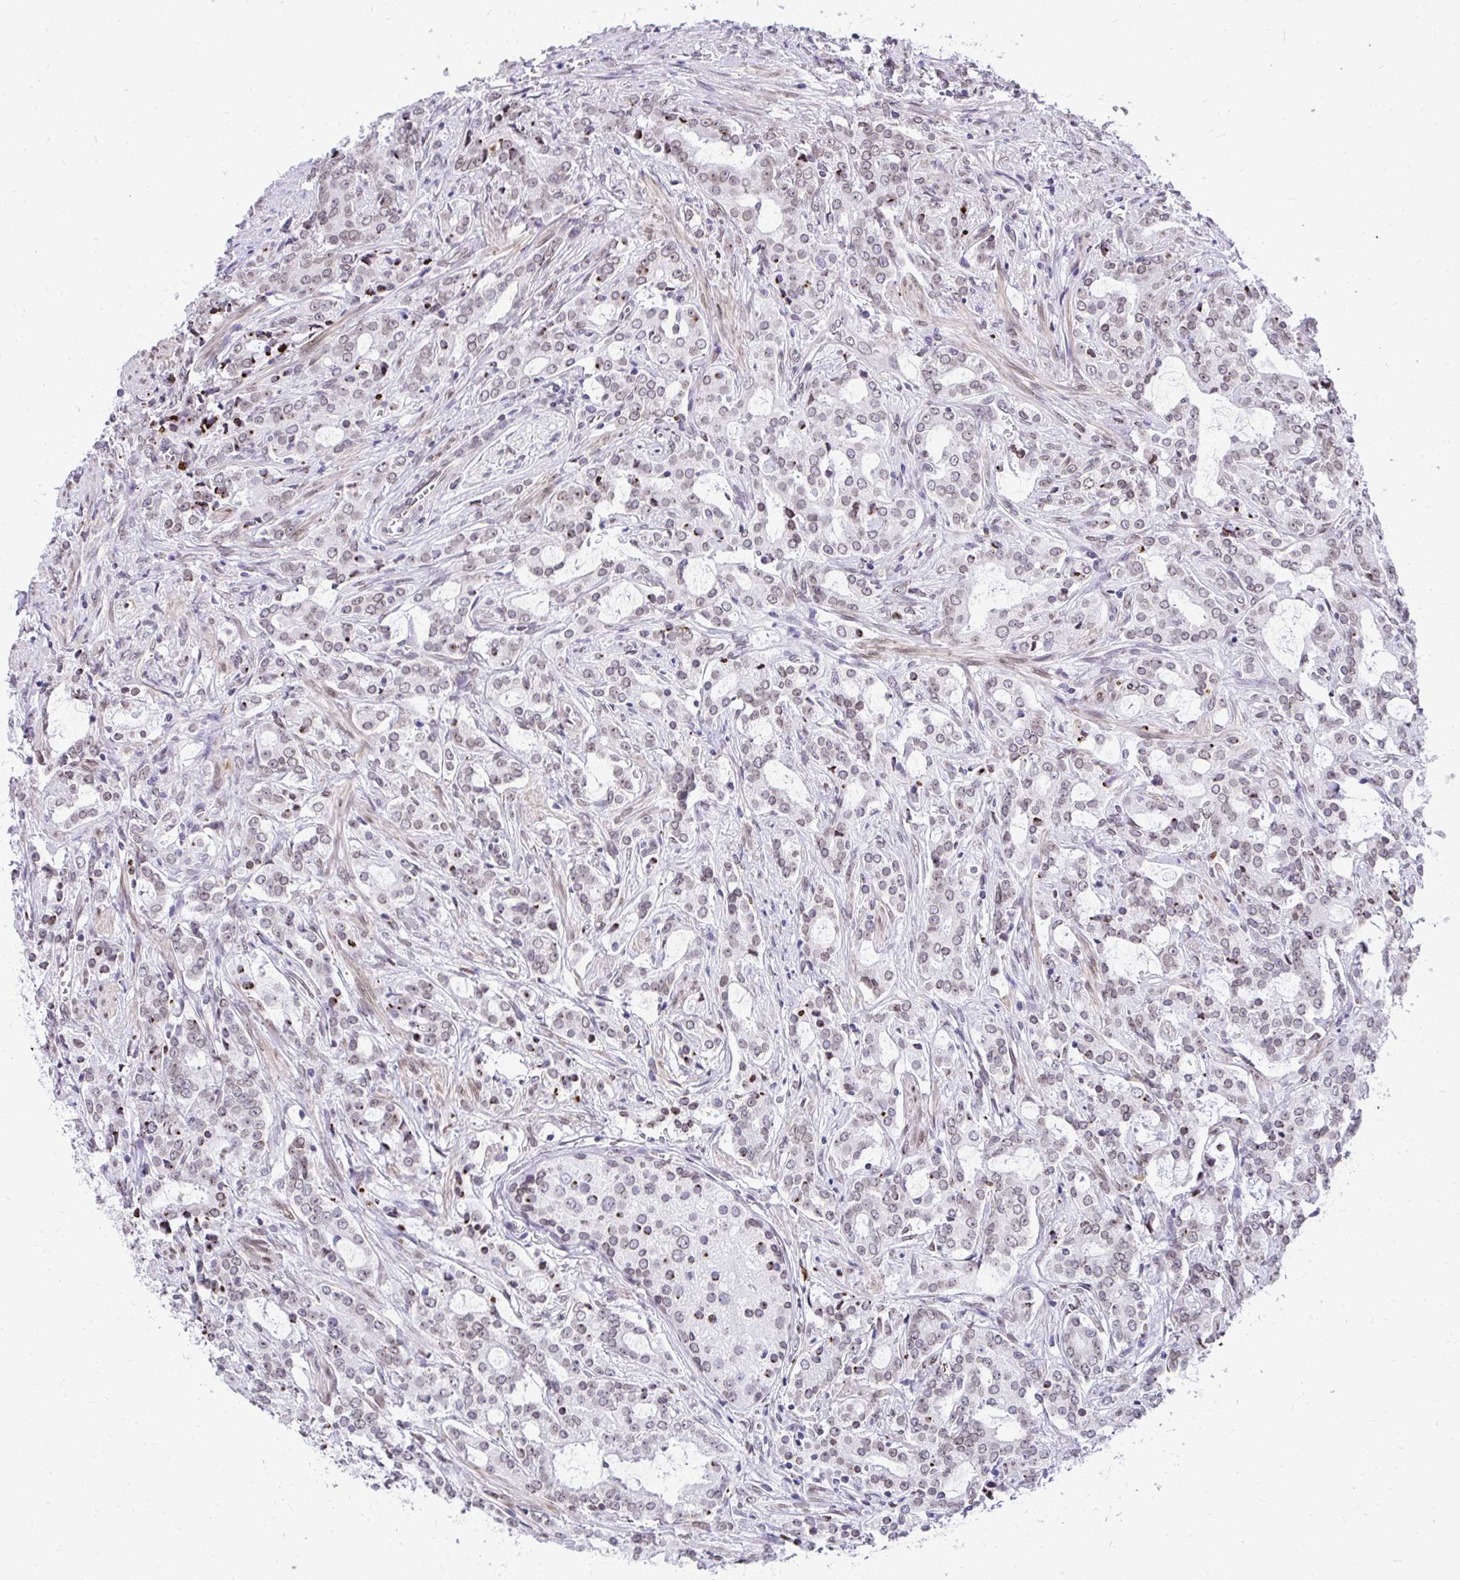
{"staining": {"intensity": "weak", "quantity": "25%-75%", "location": "nuclear"}, "tissue": "prostate cancer", "cell_type": "Tumor cells", "image_type": "cancer", "snomed": [{"axis": "morphology", "description": "Adenocarcinoma, Medium grade"}, {"axis": "topography", "description": "Prostate"}], "caption": "An immunohistochemistry (IHC) histopathology image of neoplastic tissue is shown. Protein staining in brown highlights weak nuclear positivity in prostate cancer within tumor cells.", "gene": "BANF1", "patient": {"sex": "male", "age": 57}}